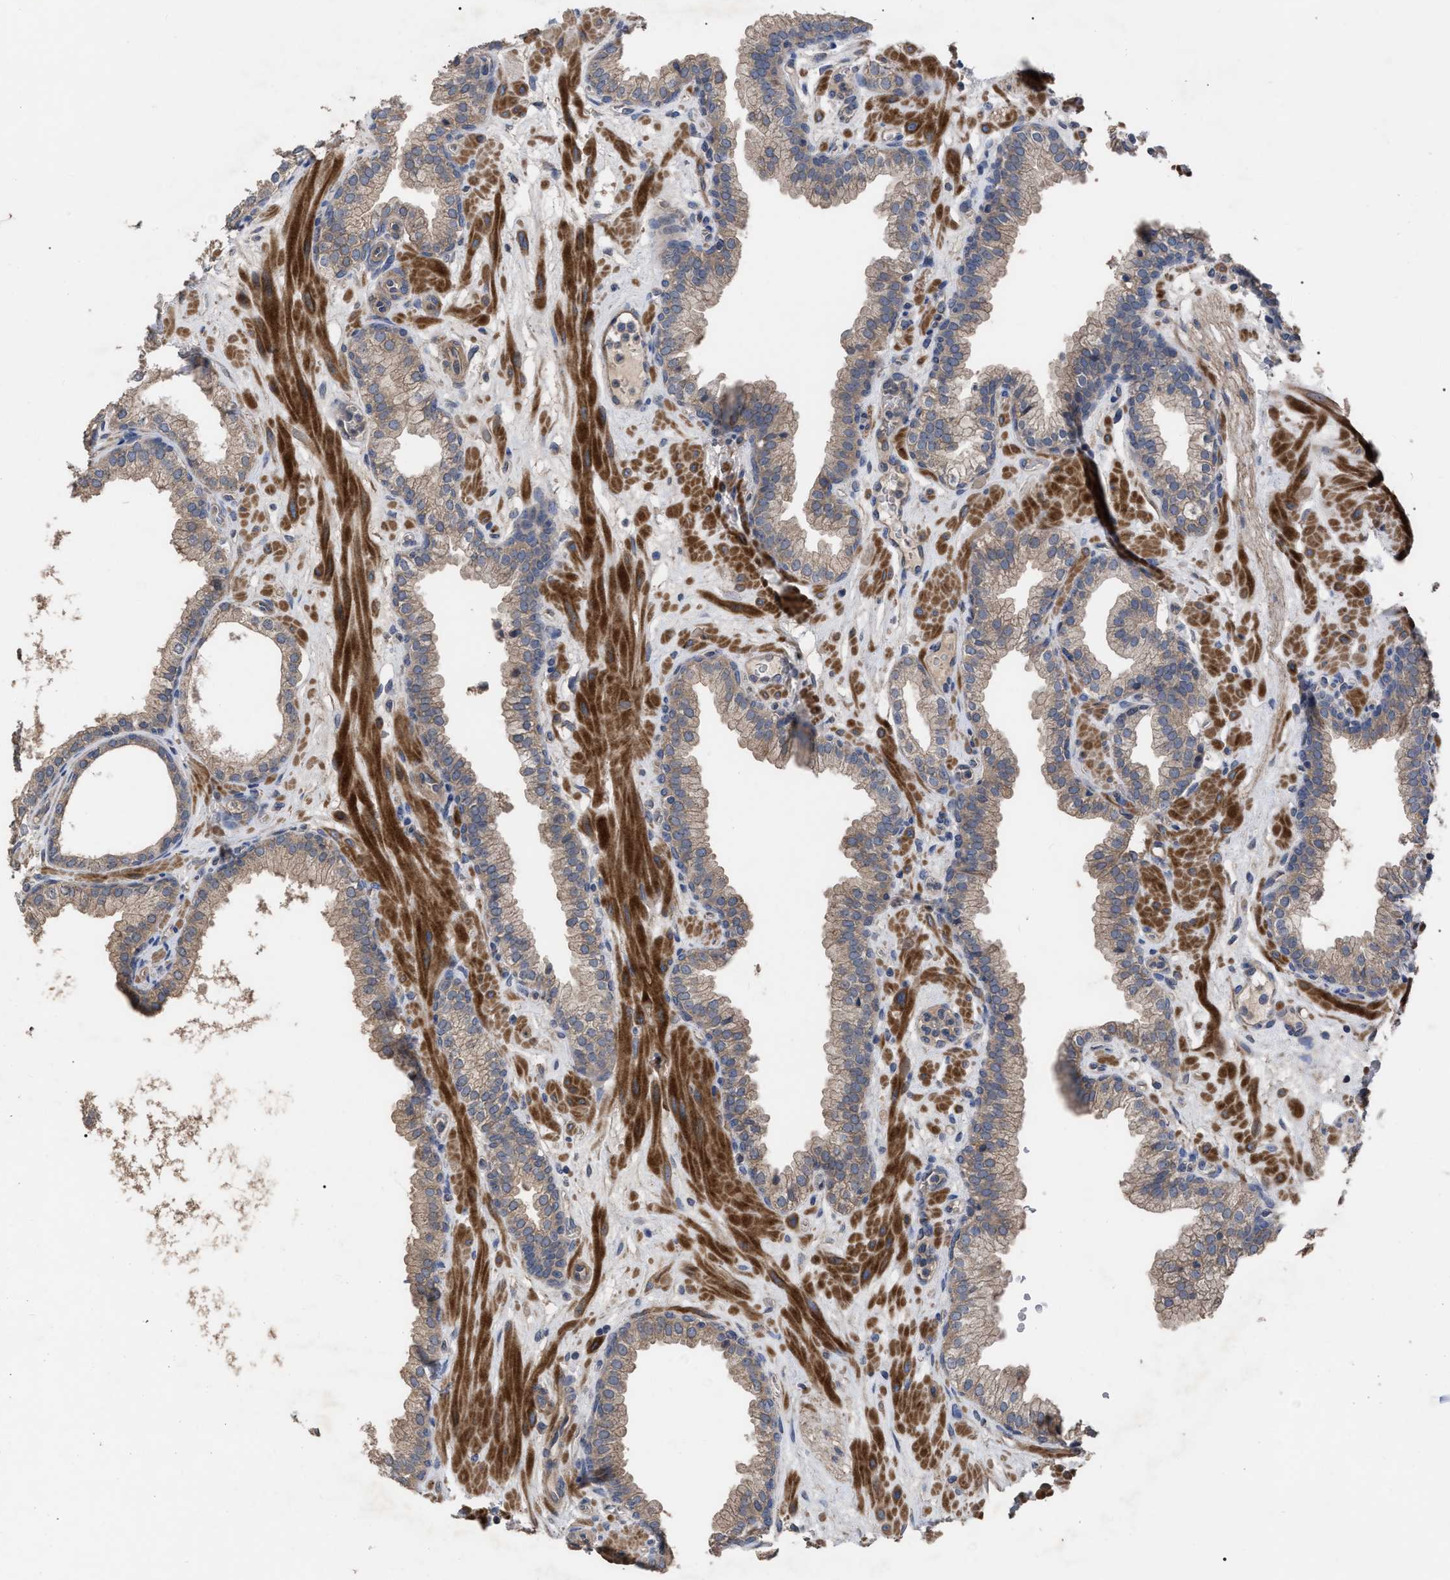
{"staining": {"intensity": "weak", "quantity": "25%-75%", "location": "cytoplasmic/membranous"}, "tissue": "prostate", "cell_type": "Glandular cells", "image_type": "normal", "snomed": [{"axis": "morphology", "description": "Normal tissue, NOS"}, {"axis": "morphology", "description": "Urothelial carcinoma, Low grade"}, {"axis": "topography", "description": "Urinary bladder"}, {"axis": "topography", "description": "Prostate"}], "caption": "IHC micrograph of normal human prostate stained for a protein (brown), which displays low levels of weak cytoplasmic/membranous expression in approximately 25%-75% of glandular cells.", "gene": "BTN2A1", "patient": {"sex": "male", "age": 60}}